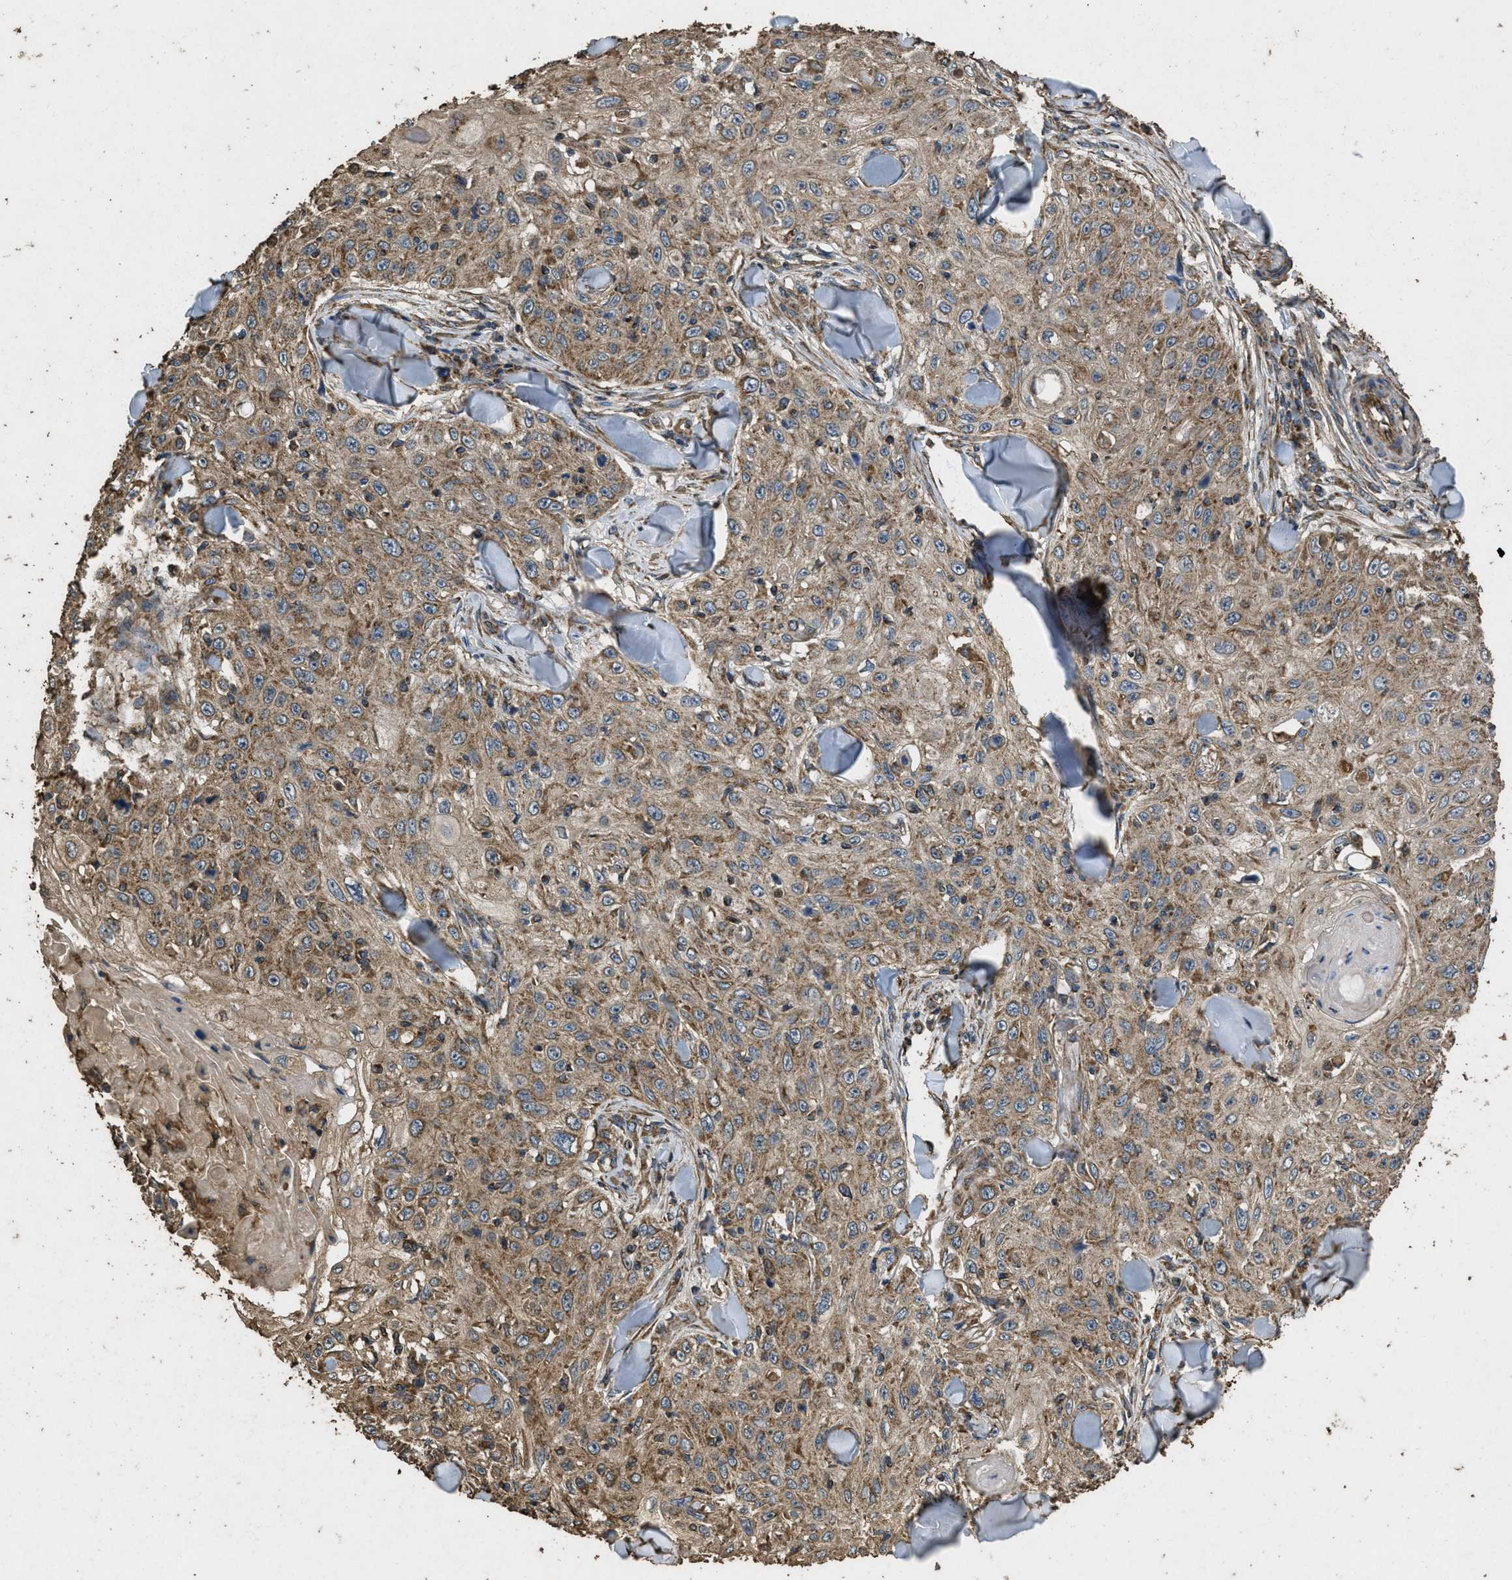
{"staining": {"intensity": "moderate", "quantity": ">75%", "location": "cytoplasmic/membranous"}, "tissue": "skin cancer", "cell_type": "Tumor cells", "image_type": "cancer", "snomed": [{"axis": "morphology", "description": "Squamous cell carcinoma, NOS"}, {"axis": "topography", "description": "Skin"}], "caption": "Immunohistochemistry of skin squamous cell carcinoma shows medium levels of moderate cytoplasmic/membranous expression in approximately >75% of tumor cells. (Brightfield microscopy of DAB IHC at high magnification).", "gene": "CYRIA", "patient": {"sex": "male", "age": 86}}